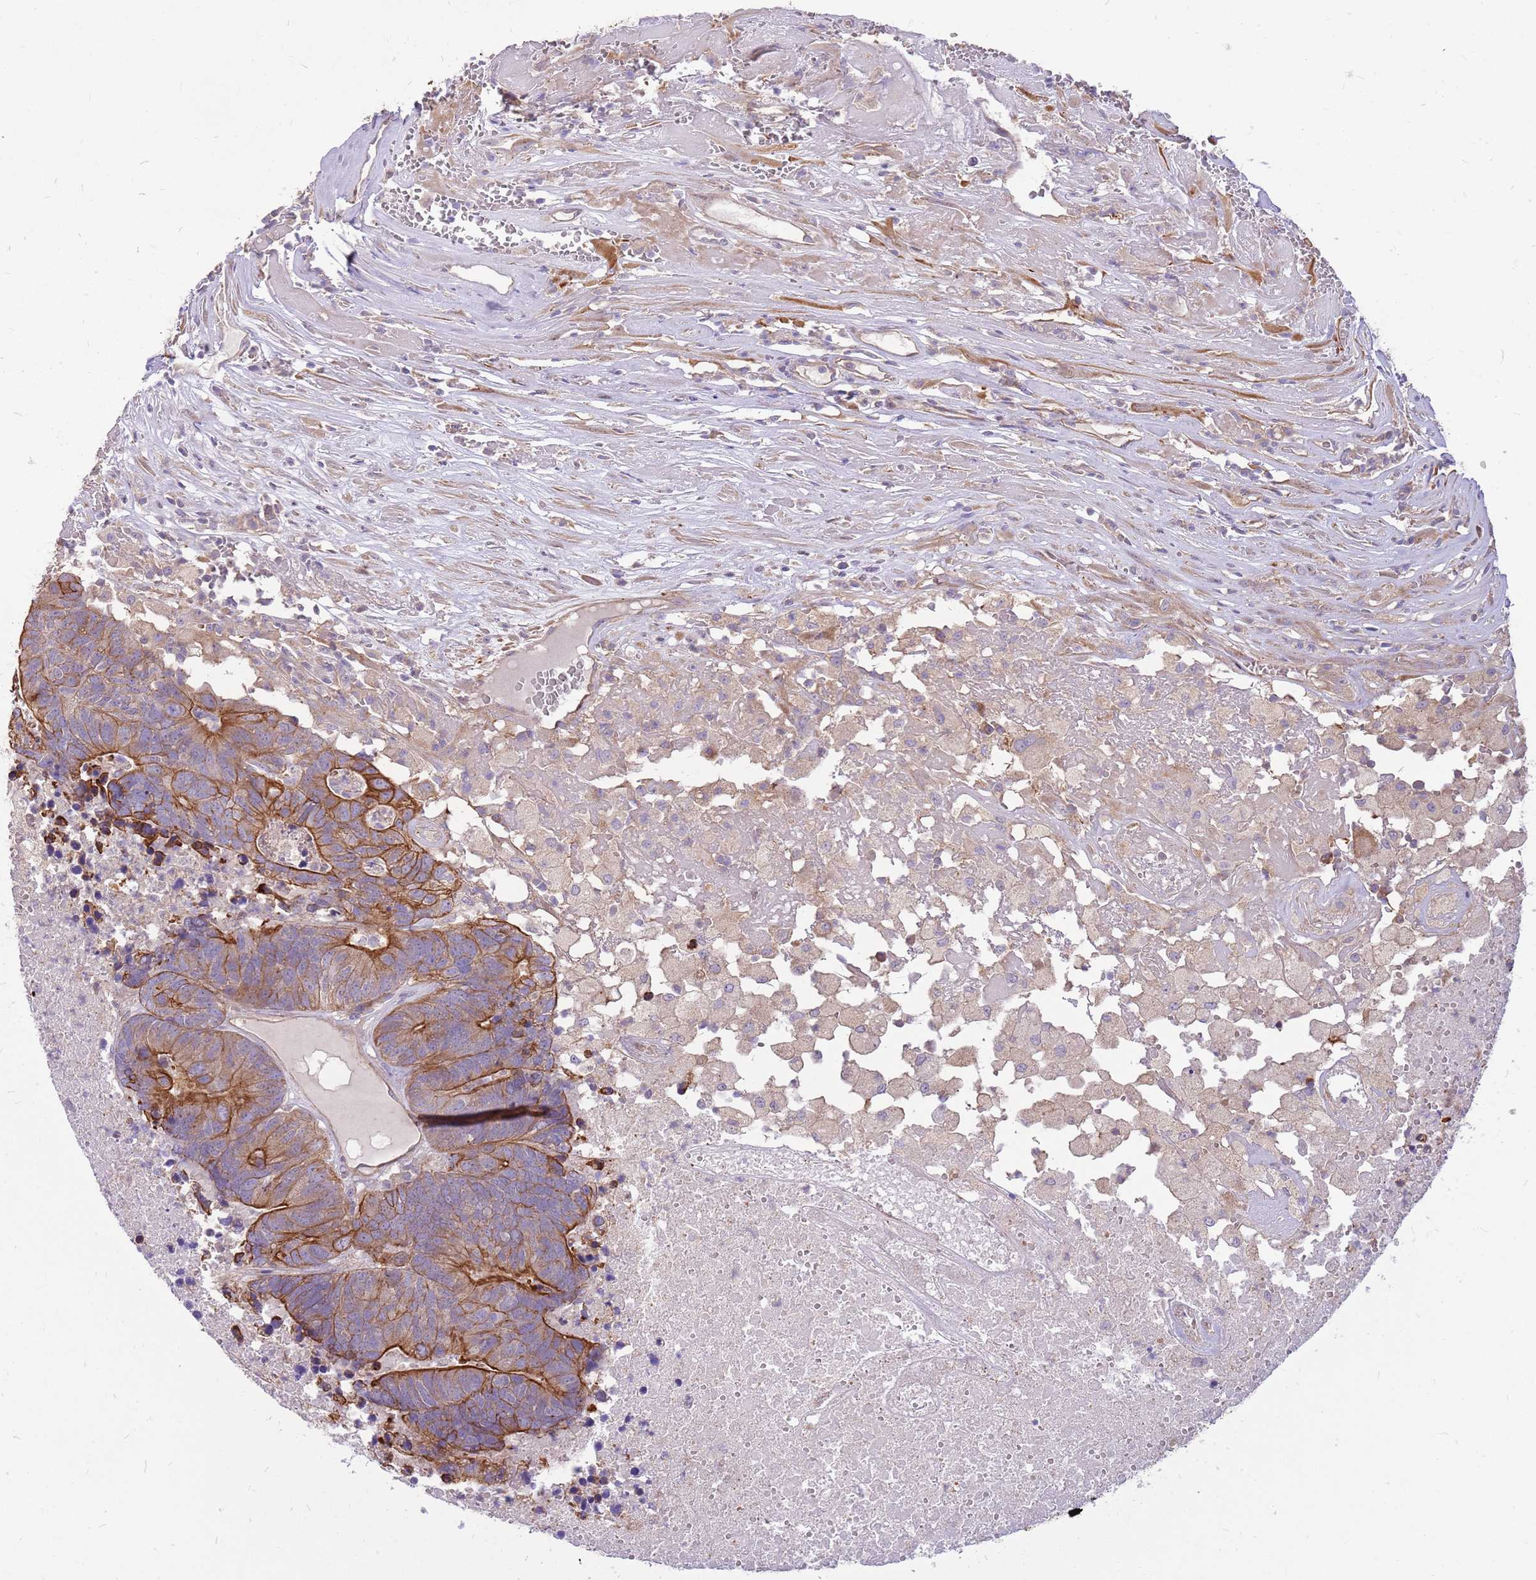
{"staining": {"intensity": "strong", "quantity": "25%-75%", "location": "cytoplasmic/membranous"}, "tissue": "colorectal cancer", "cell_type": "Tumor cells", "image_type": "cancer", "snomed": [{"axis": "morphology", "description": "Adenocarcinoma, NOS"}, {"axis": "topography", "description": "Colon"}], "caption": "Immunohistochemical staining of human colorectal cancer displays high levels of strong cytoplasmic/membranous staining in approximately 25%-75% of tumor cells. (Stains: DAB in brown, nuclei in blue, Microscopy: brightfield microscopy at high magnification).", "gene": "WASHC4", "patient": {"sex": "female", "age": 48}}